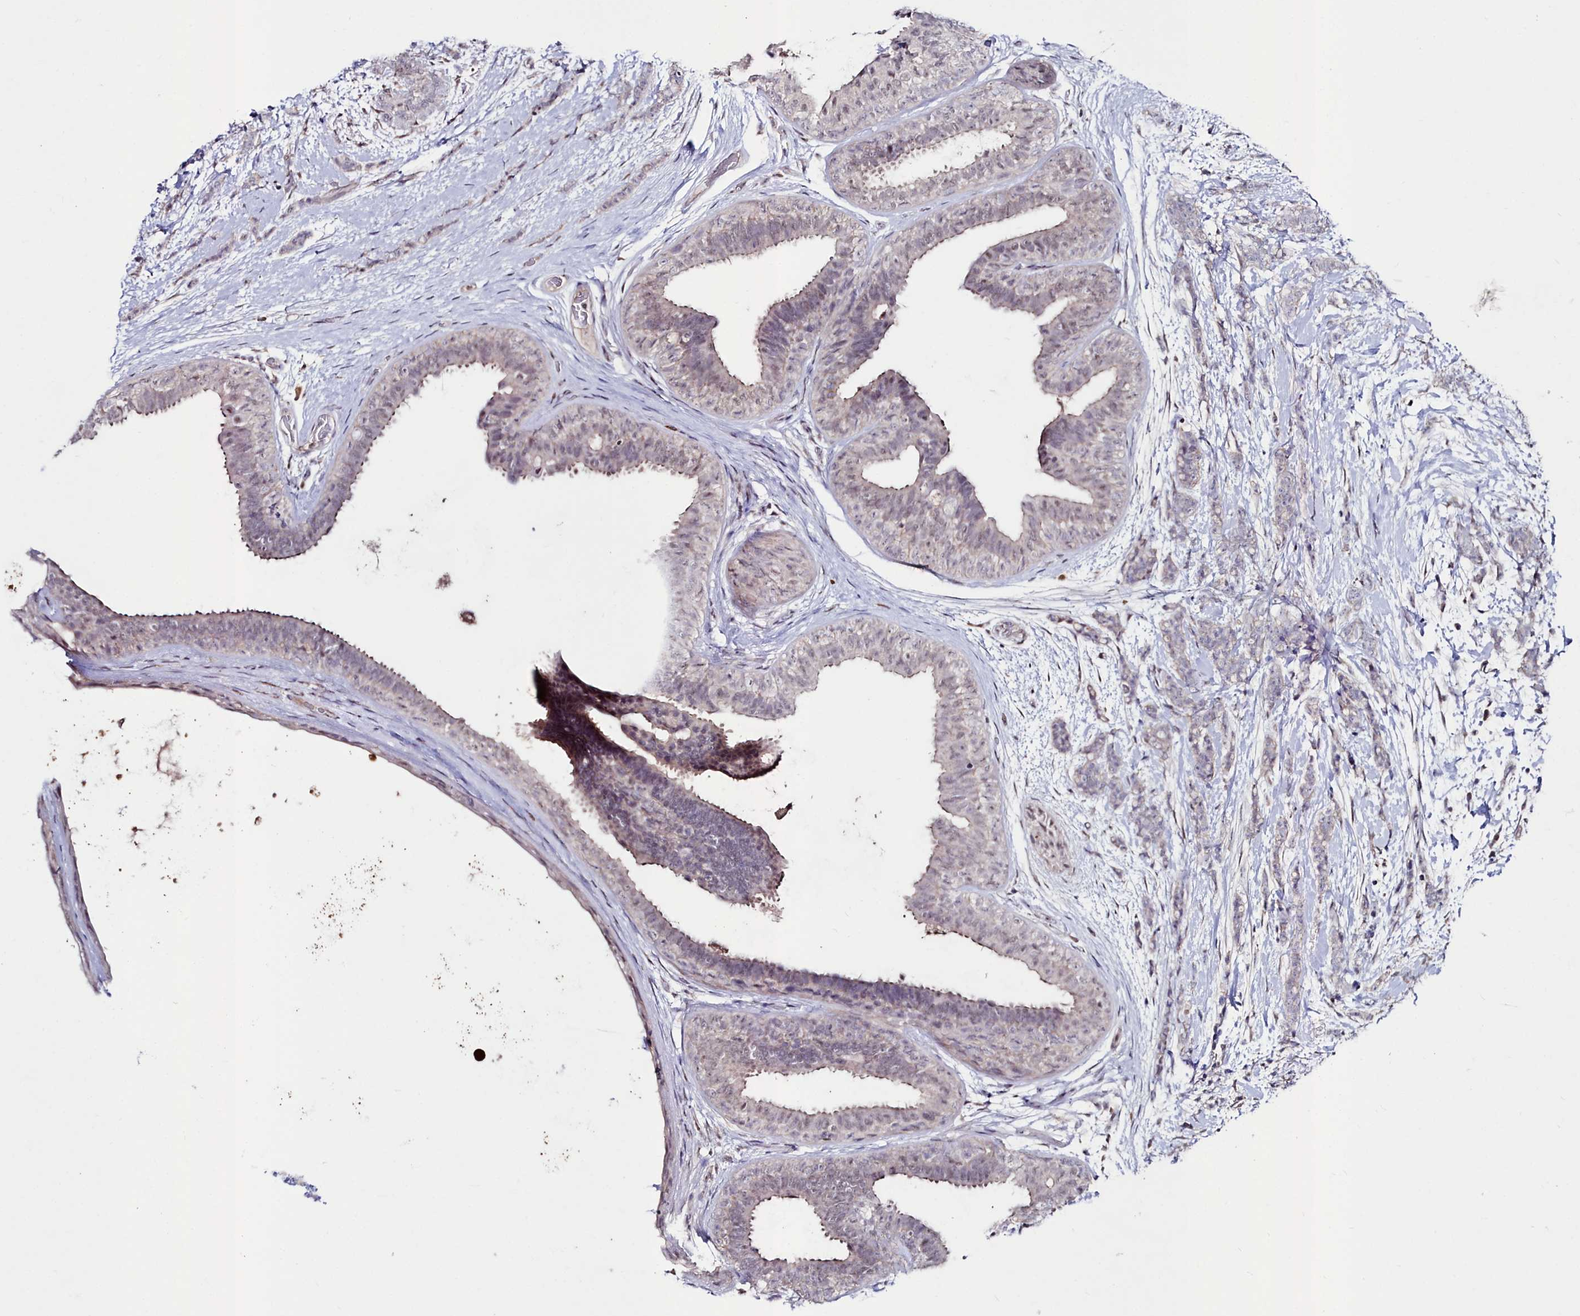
{"staining": {"intensity": "negative", "quantity": "none", "location": "none"}, "tissue": "breast cancer", "cell_type": "Tumor cells", "image_type": "cancer", "snomed": [{"axis": "morphology", "description": "Lobular carcinoma"}, {"axis": "topography", "description": "Breast"}], "caption": "This is an IHC histopathology image of breast cancer. There is no expression in tumor cells.", "gene": "AMBRA1", "patient": {"sex": "female", "age": 58}}